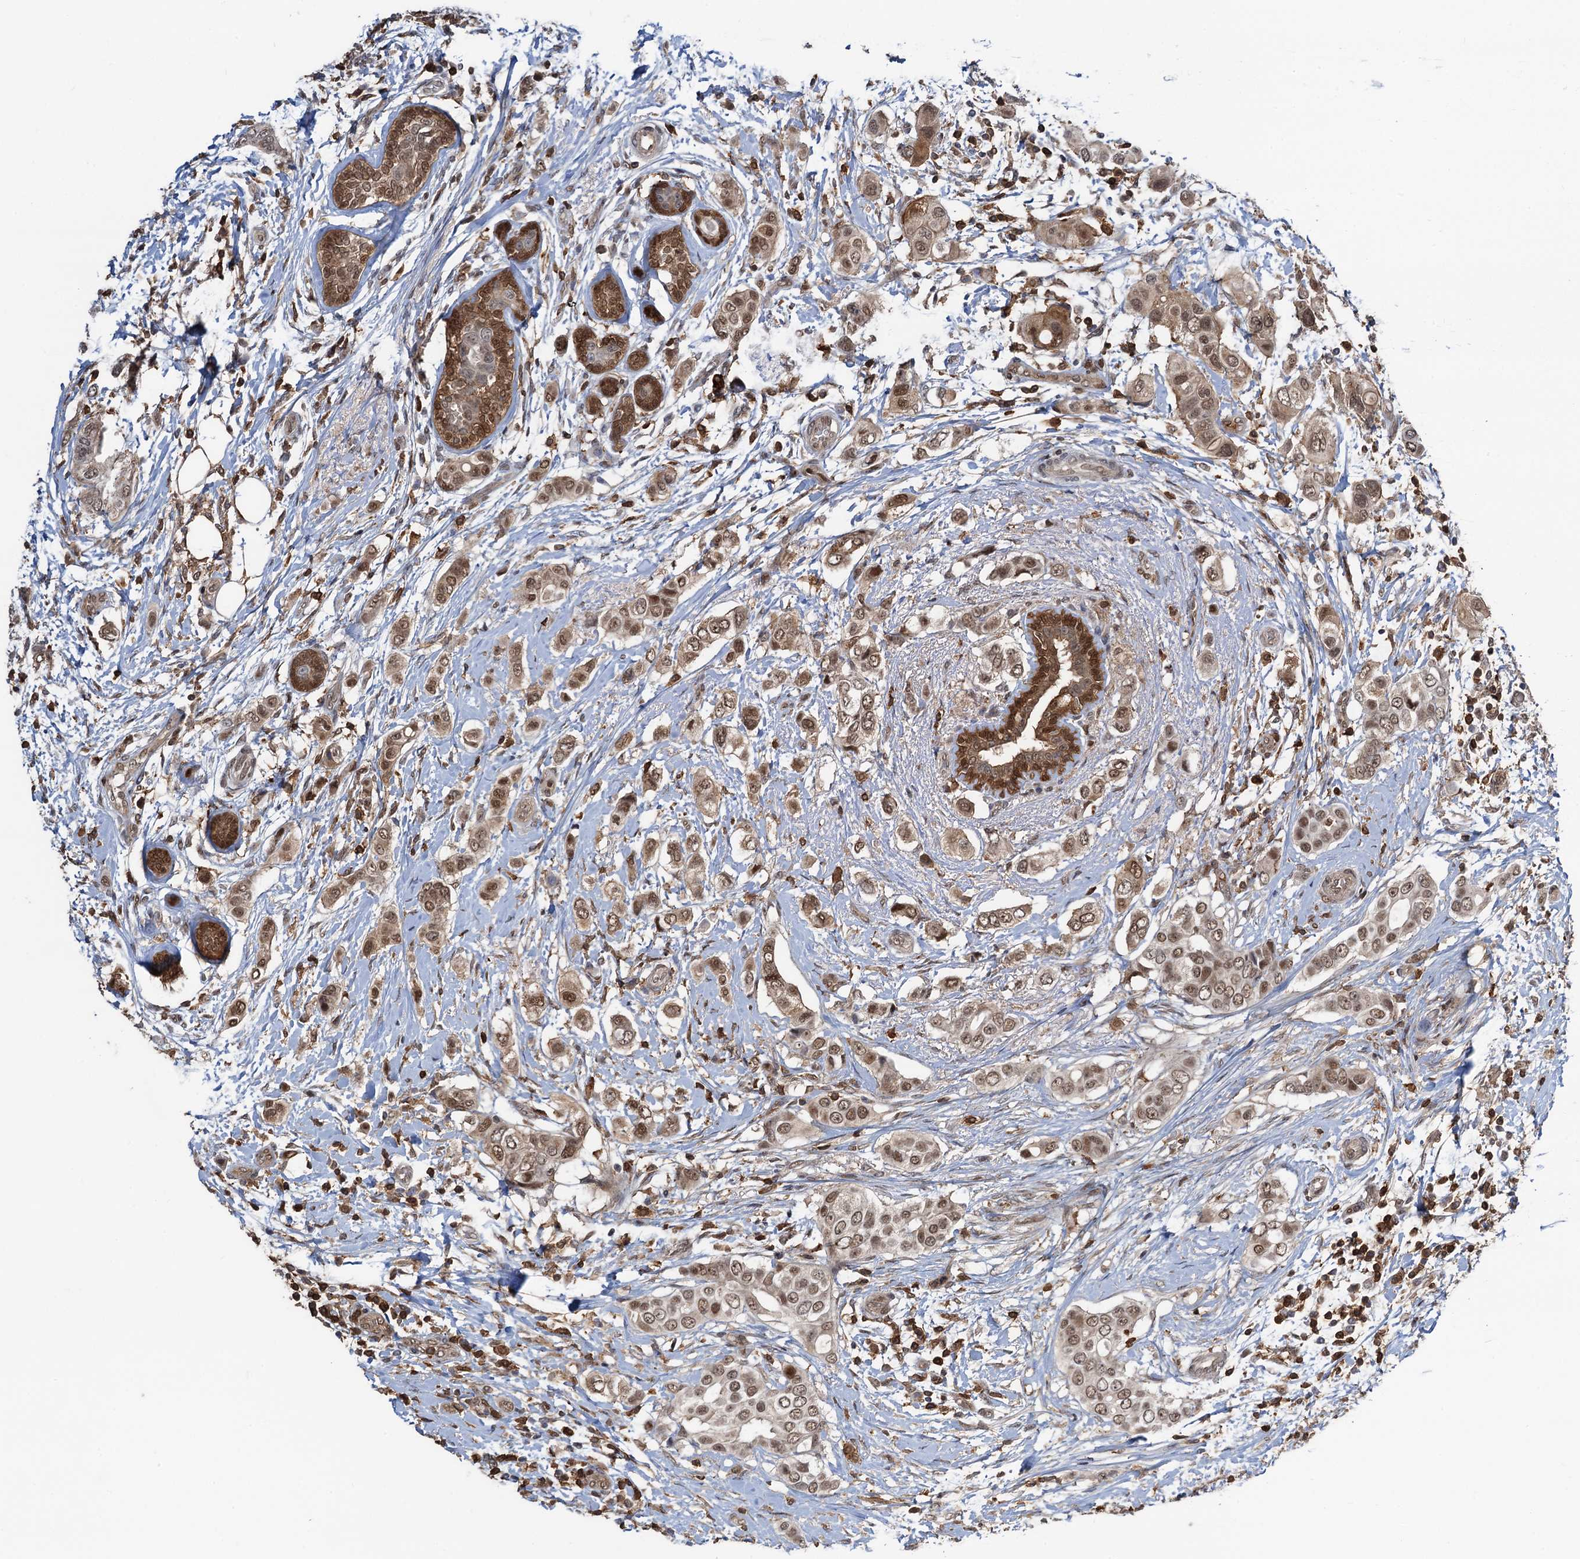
{"staining": {"intensity": "moderate", "quantity": ">75%", "location": "nuclear"}, "tissue": "breast cancer", "cell_type": "Tumor cells", "image_type": "cancer", "snomed": [{"axis": "morphology", "description": "Lobular carcinoma"}, {"axis": "topography", "description": "Breast"}], "caption": "Protein staining reveals moderate nuclear staining in approximately >75% of tumor cells in lobular carcinoma (breast).", "gene": "ZNF609", "patient": {"sex": "female", "age": 51}}